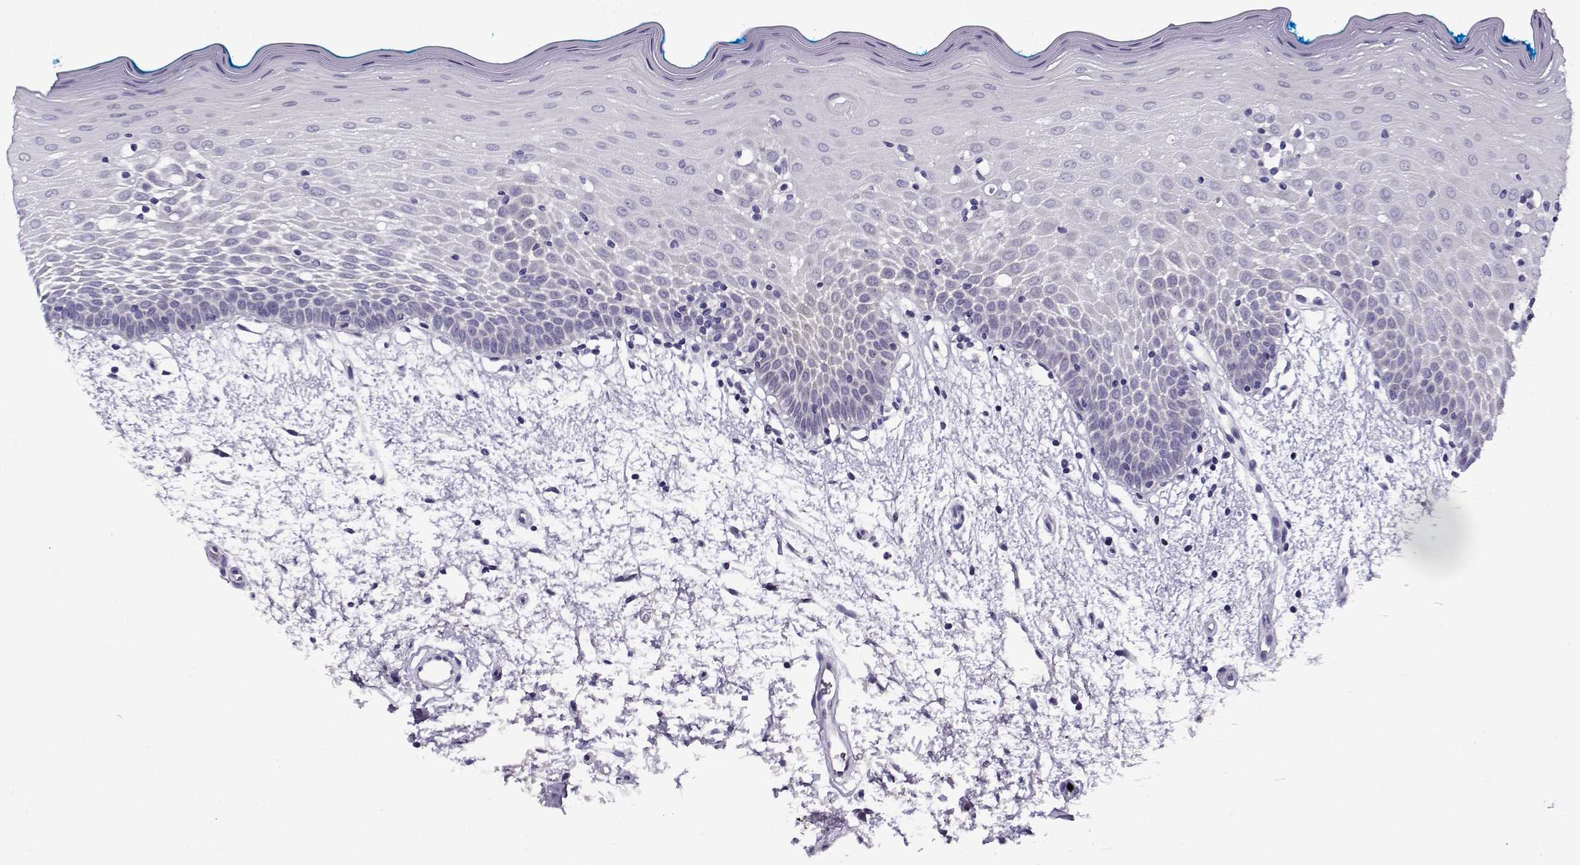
{"staining": {"intensity": "negative", "quantity": "none", "location": "none"}, "tissue": "oral mucosa", "cell_type": "Squamous epithelial cells", "image_type": "normal", "snomed": [{"axis": "morphology", "description": "Normal tissue, NOS"}, {"axis": "morphology", "description": "Squamous cell carcinoma, NOS"}, {"axis": "topography", "description": "Oral tissue"}, {"axis": "topography", "description": "Head-Neck"}], "caption": "Oral mucosa was stained to show a protein in brown. There is no significant positivity in squamous epithelial cells. The staining was performed using DAB to visualize the protein expression in brown, while the nuclei were stained in blue with hematoxylin (Magnification: 20x).", "gene": "FEZF1", "patient": {"sex": "female", "age": 75}}